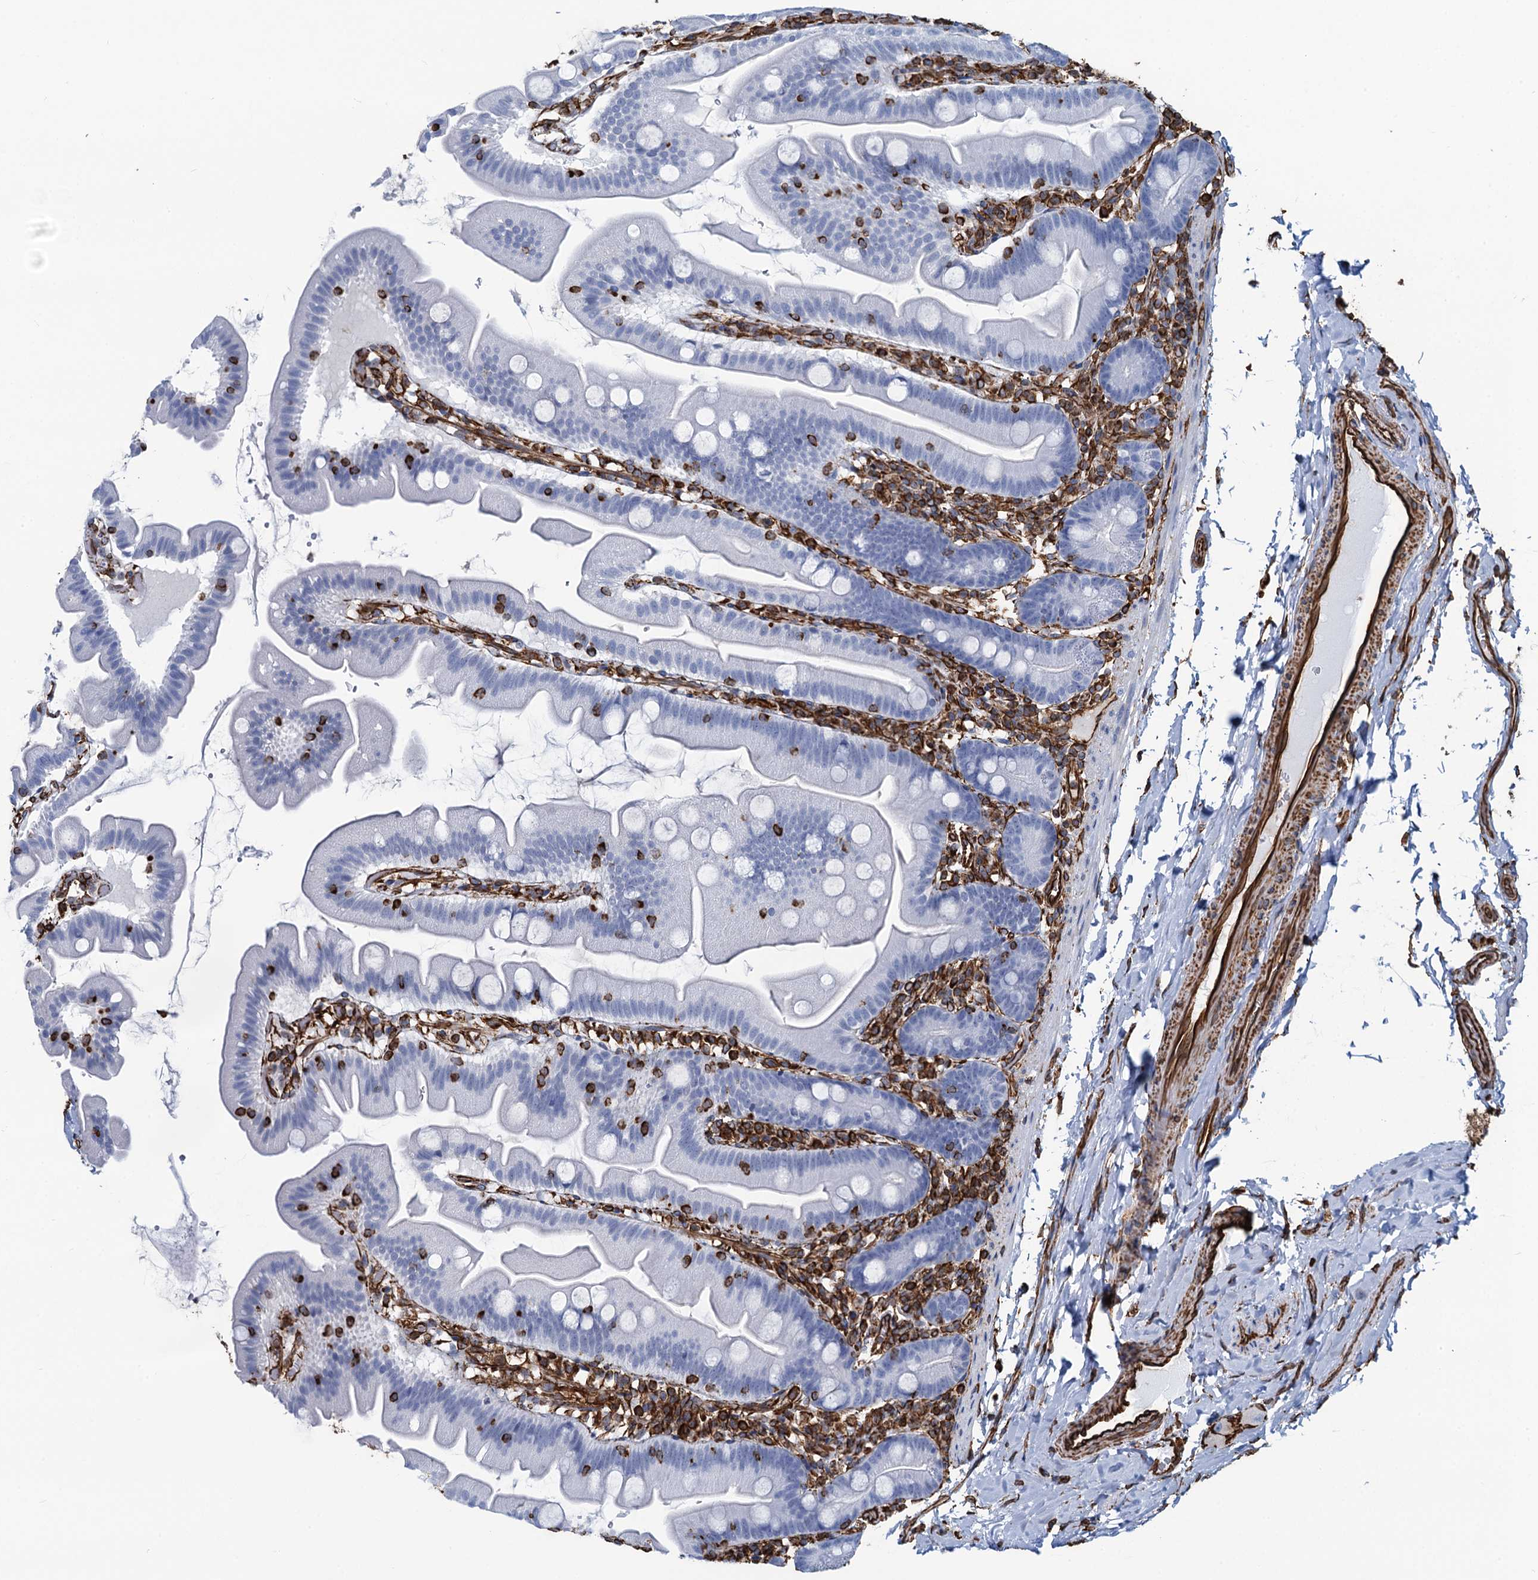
{"staining": {"intensity": "negative", "quantity": "none", "location": "none"}, "tissue": "small intestine", "cell_type": "Glandular cells", "image_type": "normal", "snomed": [{"axis": "morphology", "description": "Normal tissue, NOS"}, {"axis": "topography", "description": "Small intestine"}], "caption": "The histopathology image shows no significant expression in glandular cells of small intestine.", "gene": "PGM2", "patient": {"sex": "female", "age": 68}}